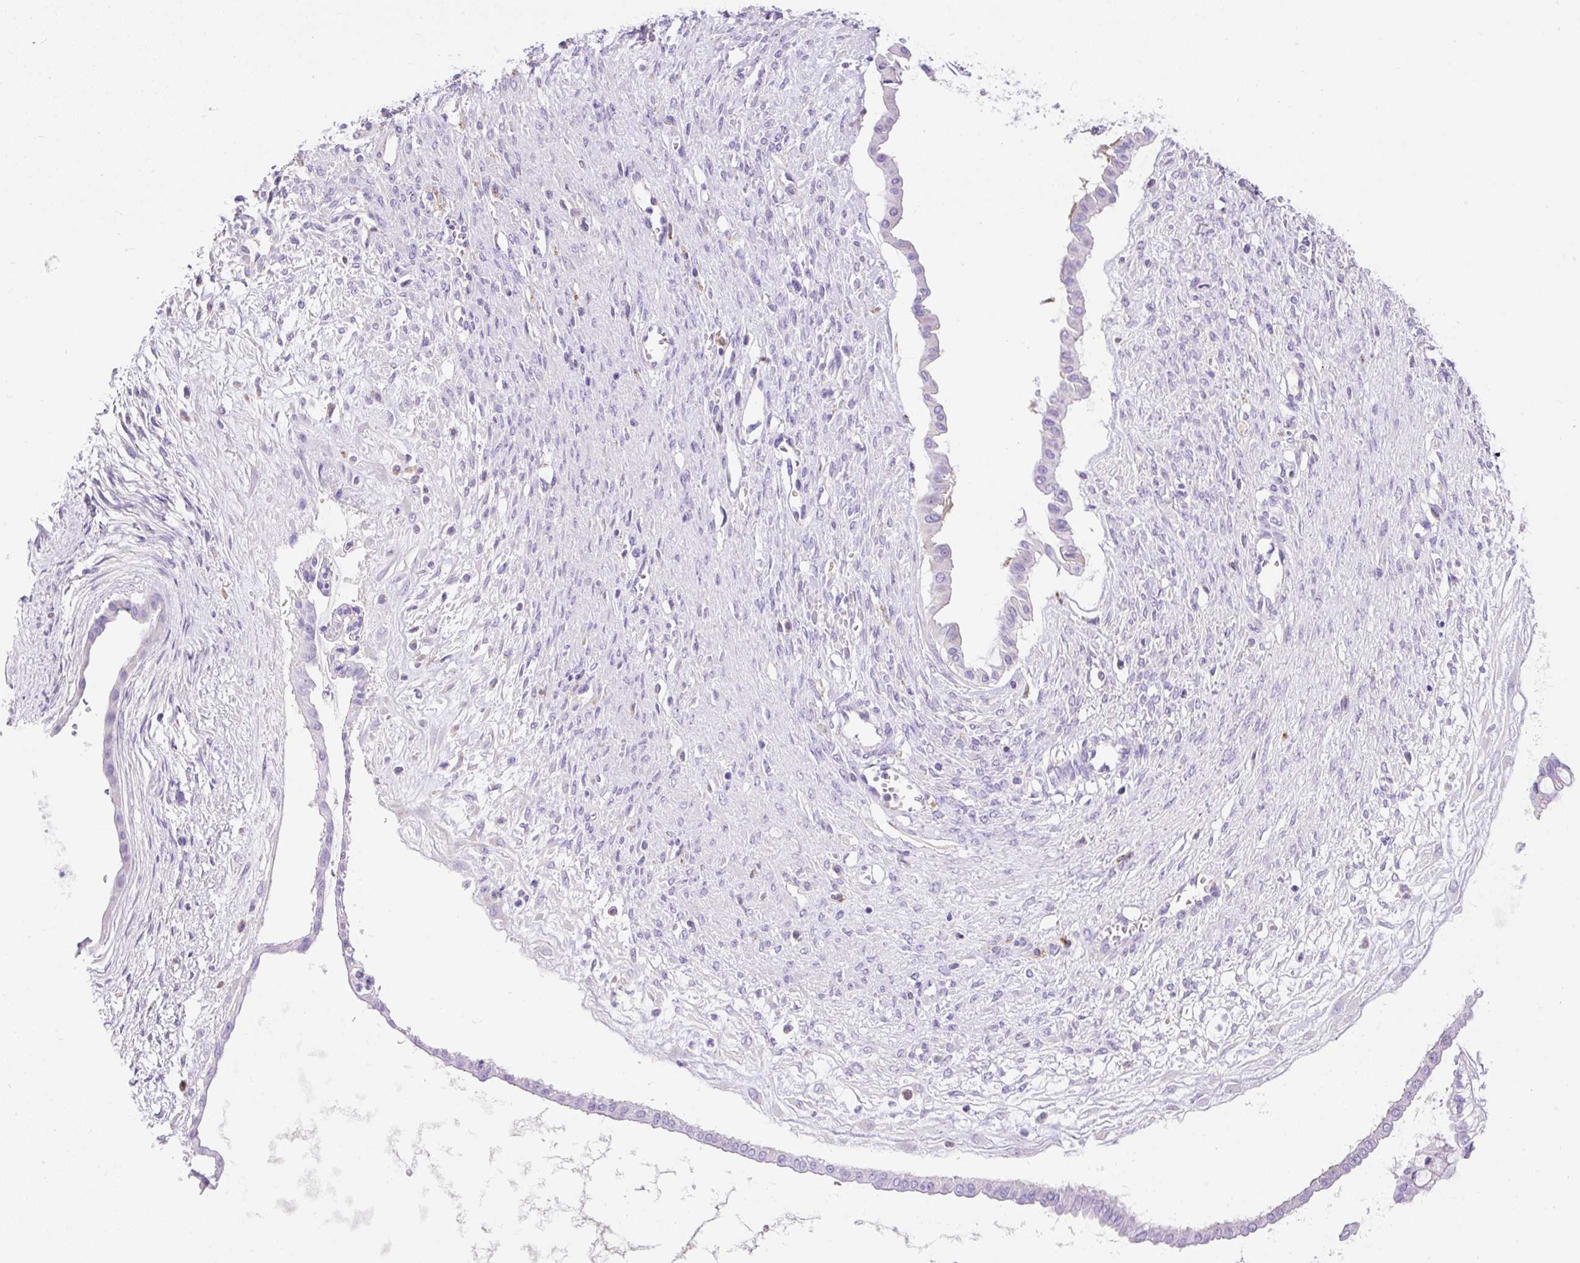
{"staining": {"intensity": "negative", "quantity": "none", "location": "none"}, "tissue": "ovarian cancer", "cell_type": "Tumor cells", "image_type": "cancer", "snomed": [{"axis": "morphology", "description": "Cystadenocarcinoma, mucinous, NOS"}, {"axis": "topography", "description": "Ovary"}], "caption": "Tumor cells show no significant protein positivity in ovarian cancer. (Immunohistochemistry, brightfield microscopy, high magnification).", "gene": "HEXB", "patient": {"sex": "female", "age": 73}}